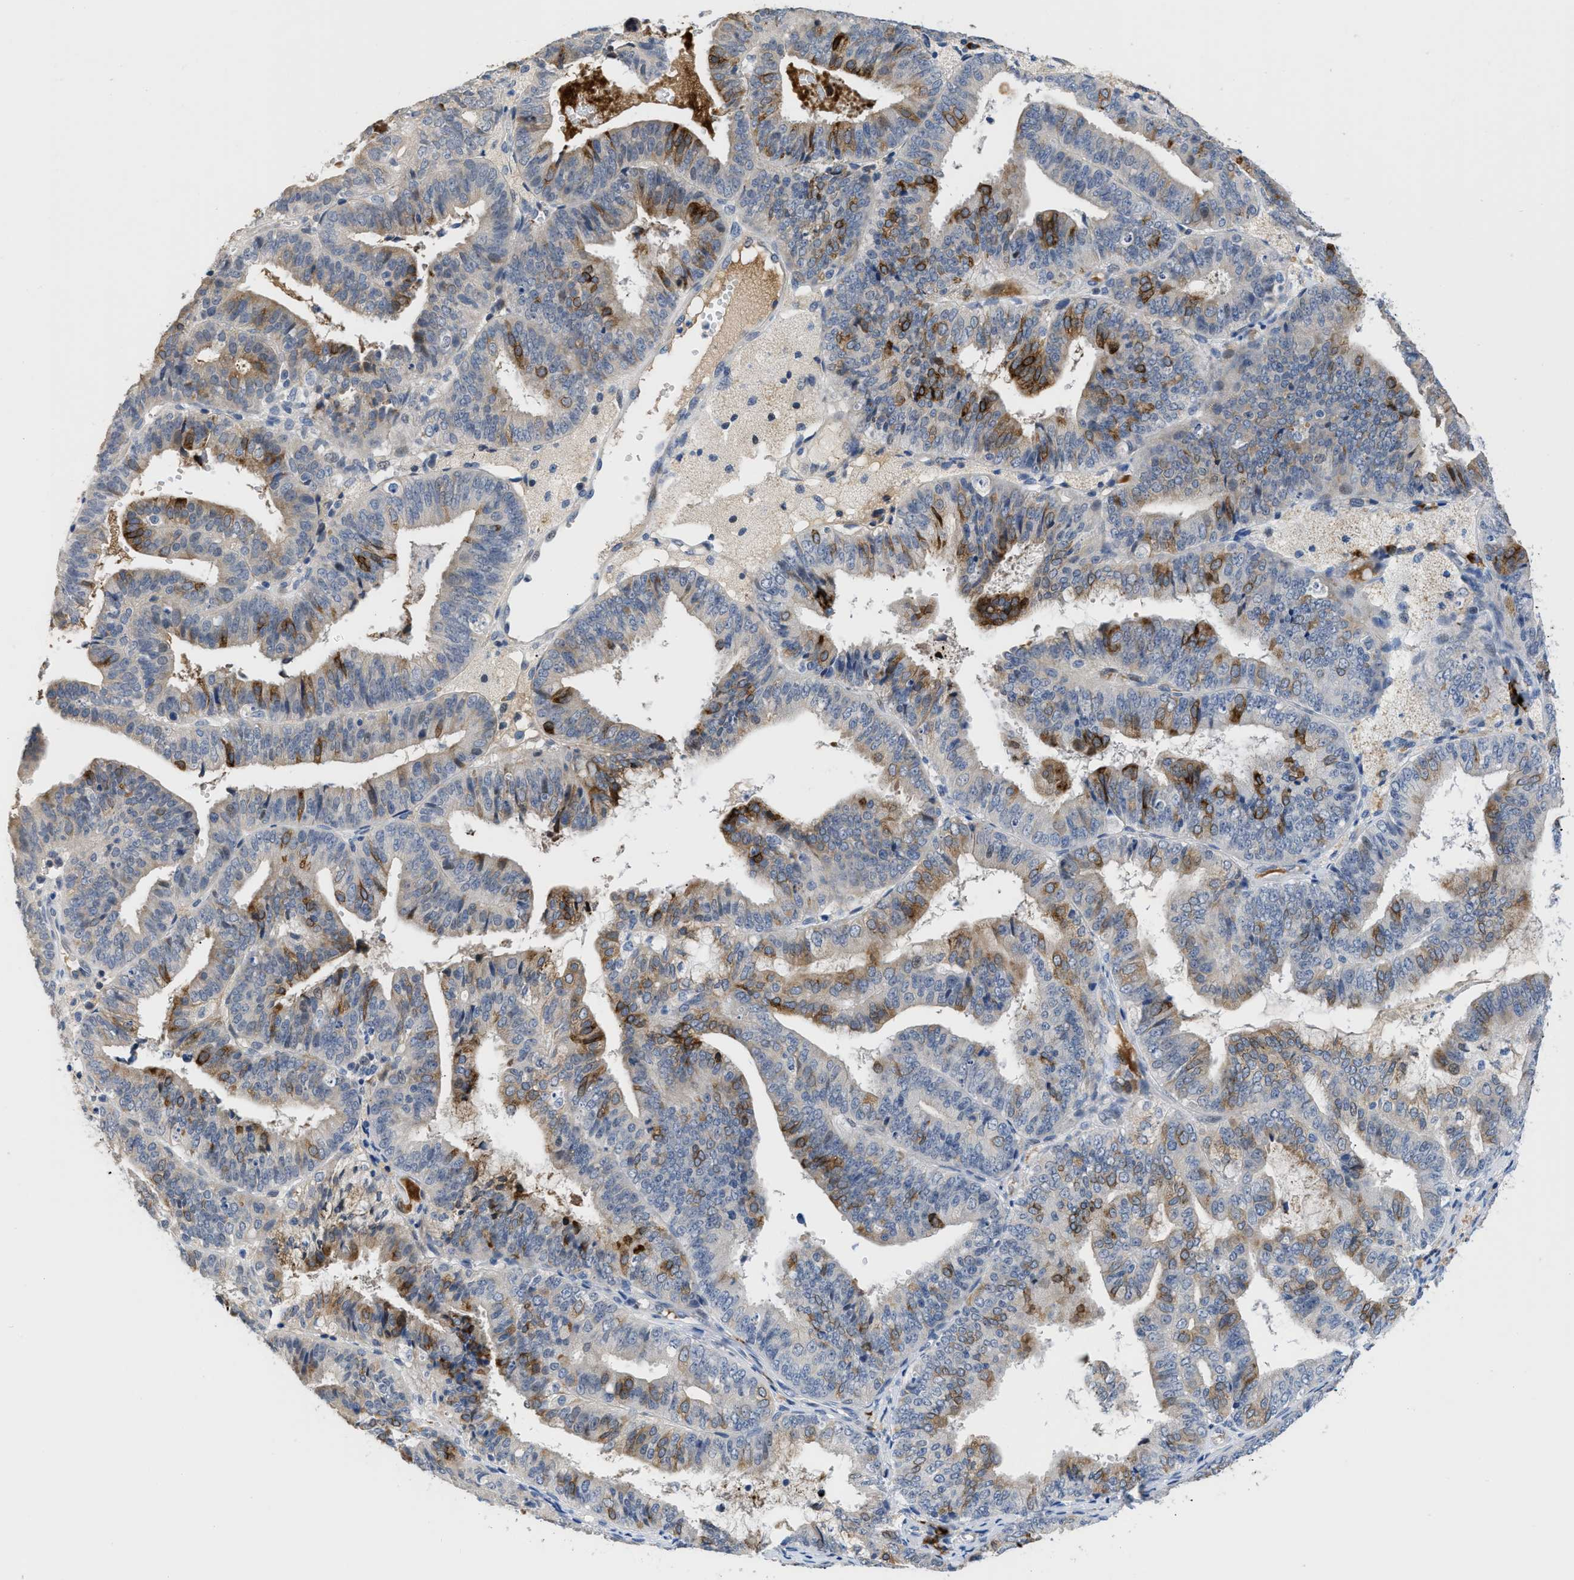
{"staining": {"intensity": "strong", "quantity": "<25%", "location": "cytoplasmic/membranous"}, "tissue": "endometrial cancer", "cell_type": "Tumor cells", "image_type": "cancer", "snomed": [{"axis": "morphology", "description": "Adenocarcinoma, NOS"}, {"axis": "topography", "description": "Endometrium"}], "caption": "High-magnification brightfield microscopy of adenocarcinoma (endometrial) stained with DAB (brown) and counterstained with hematoxylin (blue). tumor cells exhibit strong cytoplasmic/membranous positivity is identified in approximately<25% of cells. (DAB = brown stain, brightfield microscopy at high magnification).", "gene": "OR9K2", "patient": {"sex": "female", "age": 63}}